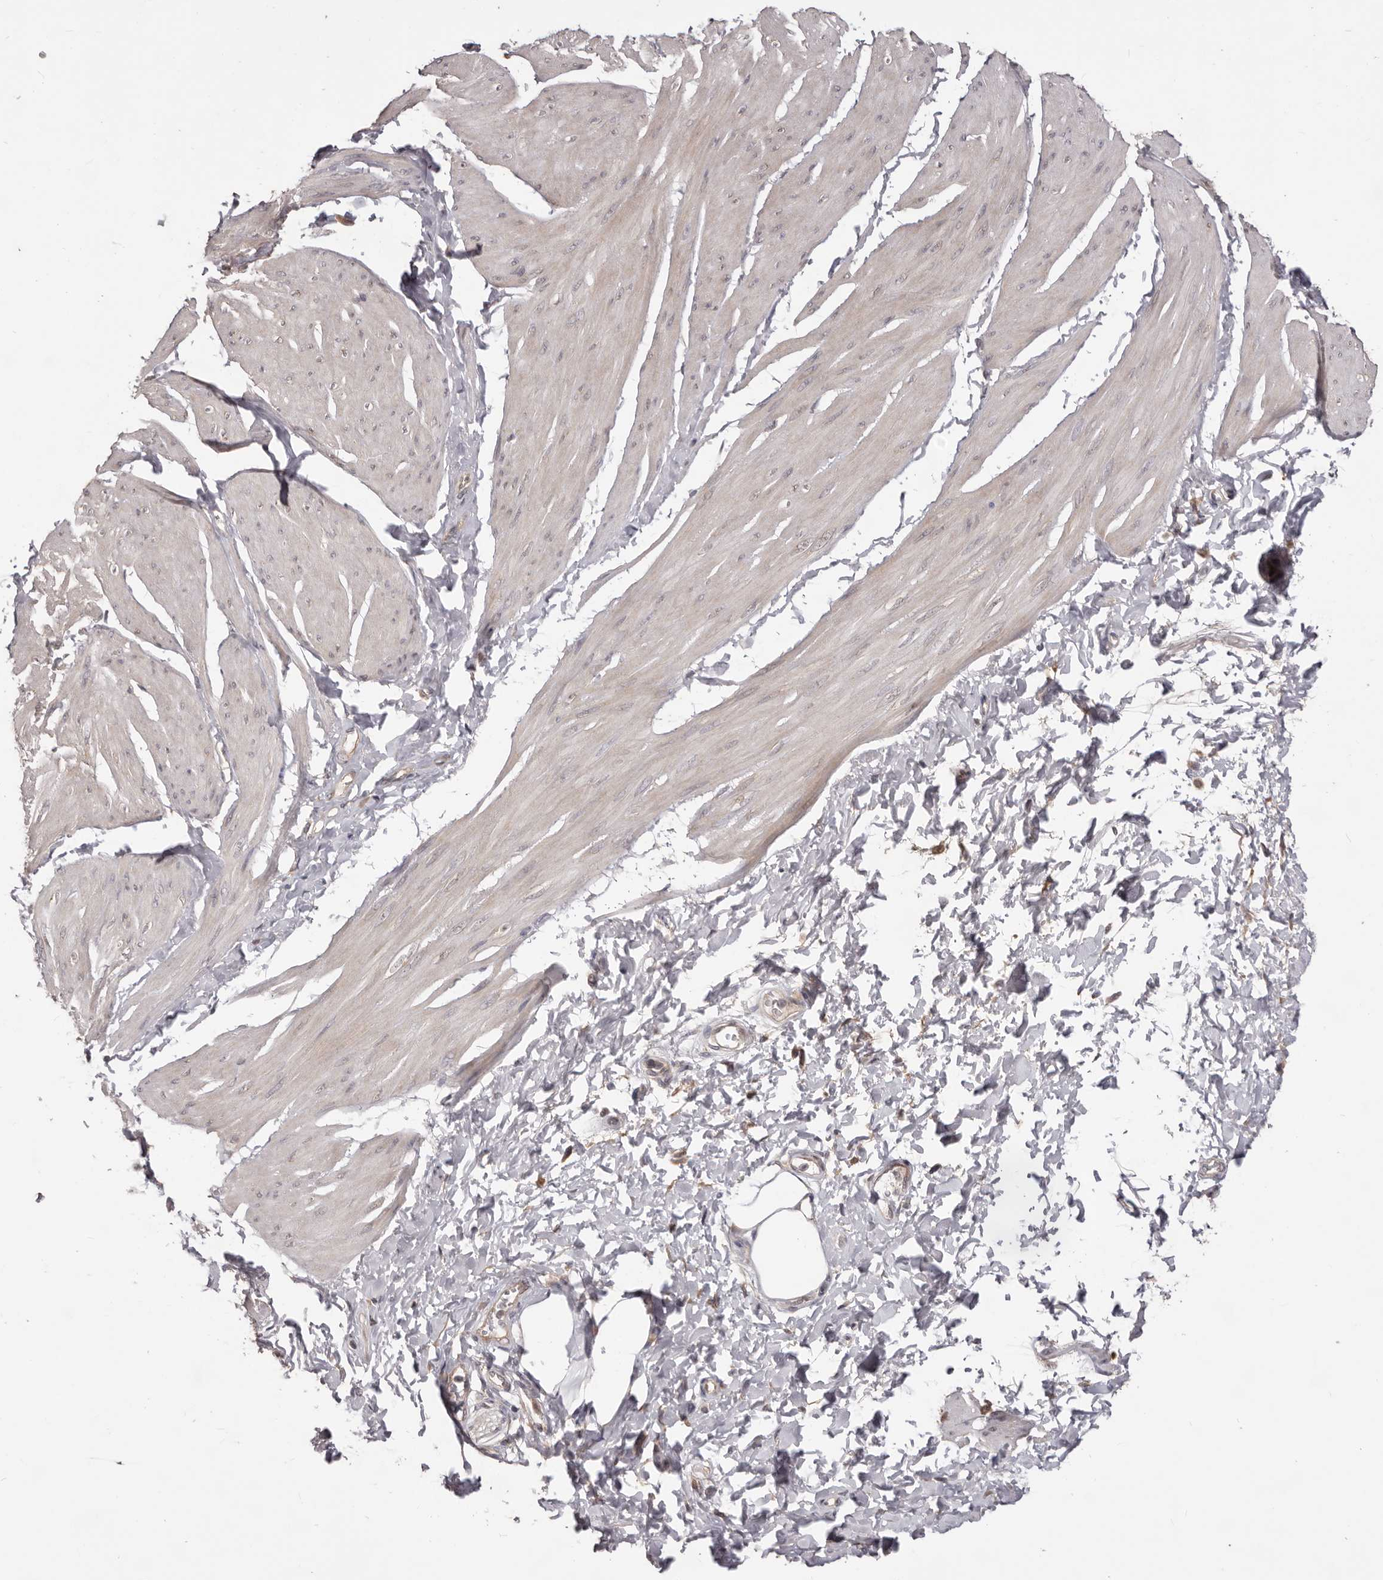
{"staining": {"intensity": "negative", "quantity": "none", "location": "none"}, "tissue": "smooth muscle", "cell_type": "Smooth muscle cells", "image_type": "normal", "snomed": [{"axis": "morphology", "description": "Urothelial carcinoma, High grade"}, {"axis": "topography", "description": "Urinary bladder"}], "caption": "DAB immunohistochemical staining of normal human smooth muscle exhibits no significant positivity in smooth muscle cells.", "gene": "MTO1", "patient": {"sex": "male", "age": 46}}